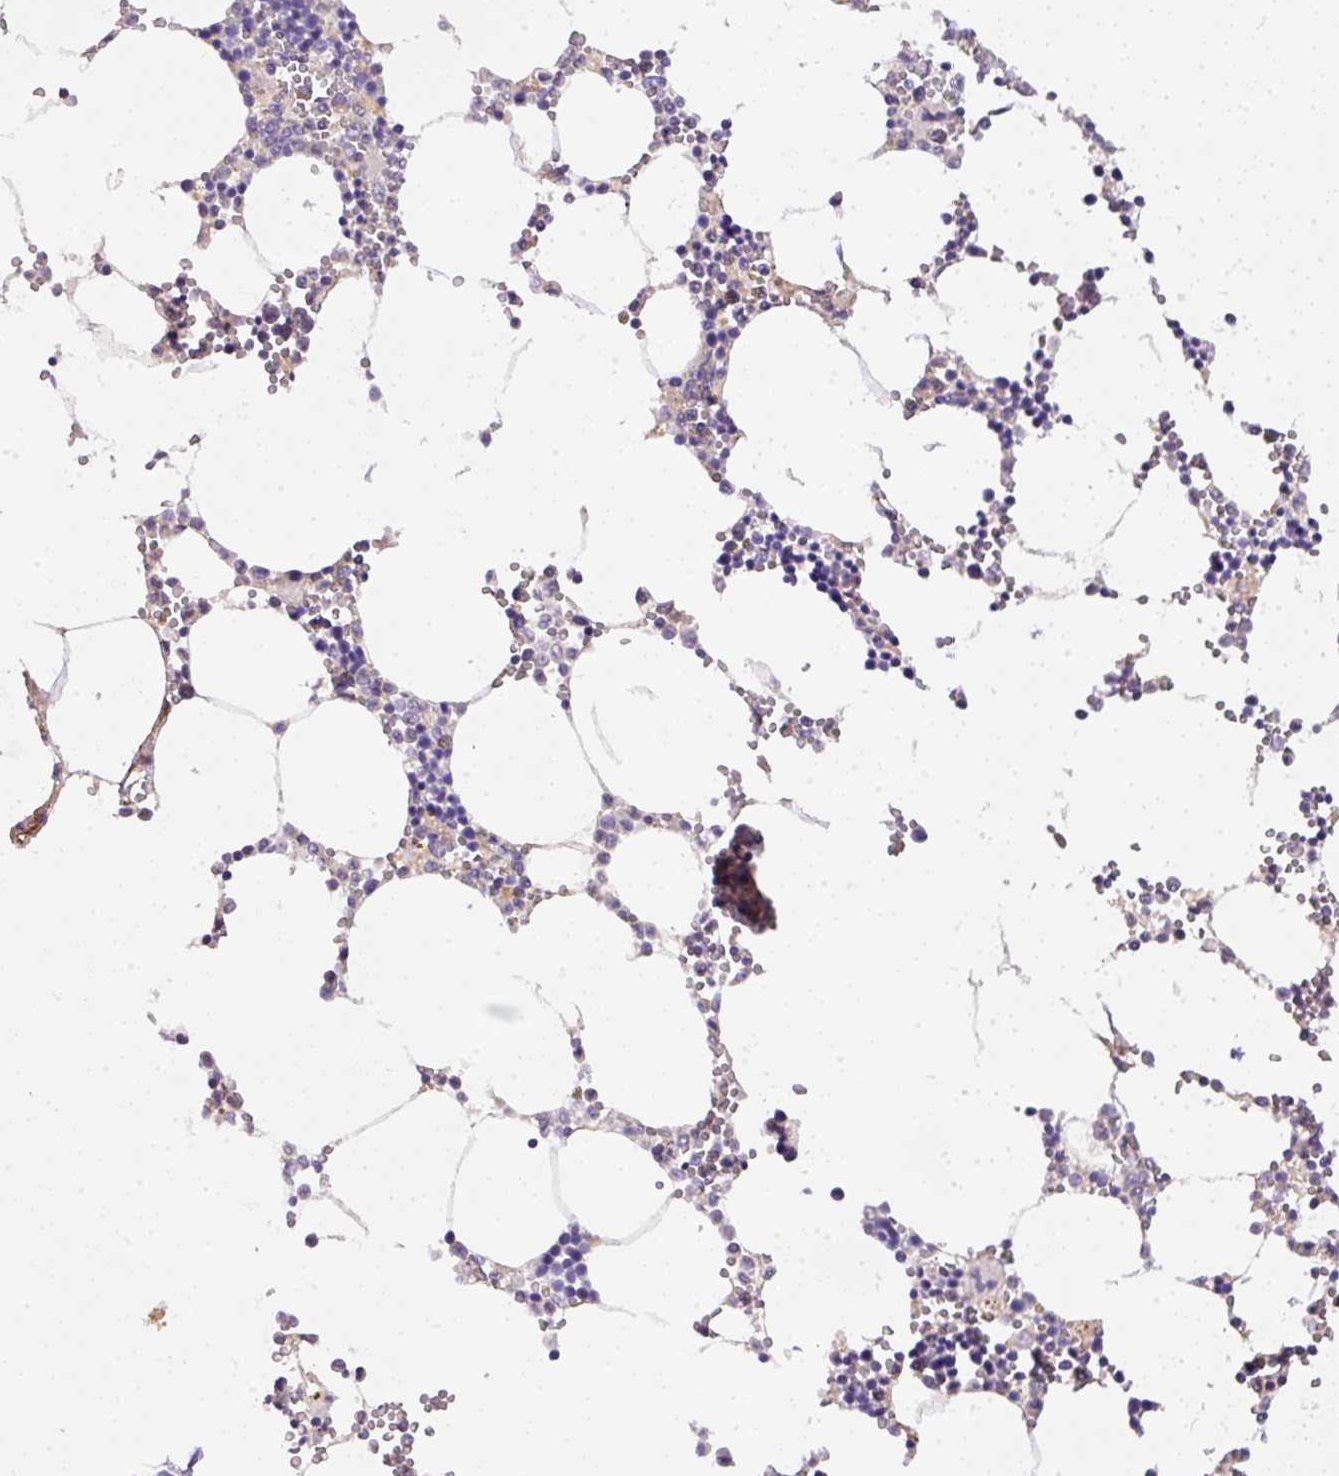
{"staining": {"intensity": "weak", "quantity": "25%-75%", "location": "cytoplasmic/membranous"}, "tissue": "bone marrow", "cell_type": "Hematopoietic cells", "image_type": "normal", "snomed": [{"axis": "morphology", "description": "Normal tissue, NOS"}, {"axis": "topography", "description": "Bone marrow"}], "caption": "Protein staining of unremarkable bone marrow shows weak cytoplasmic/membranous positivity in approximately 25%-75% of hematopoietic cells.", "gene": "DAPK1", "patient": {"sex": "male", "age": 54}}